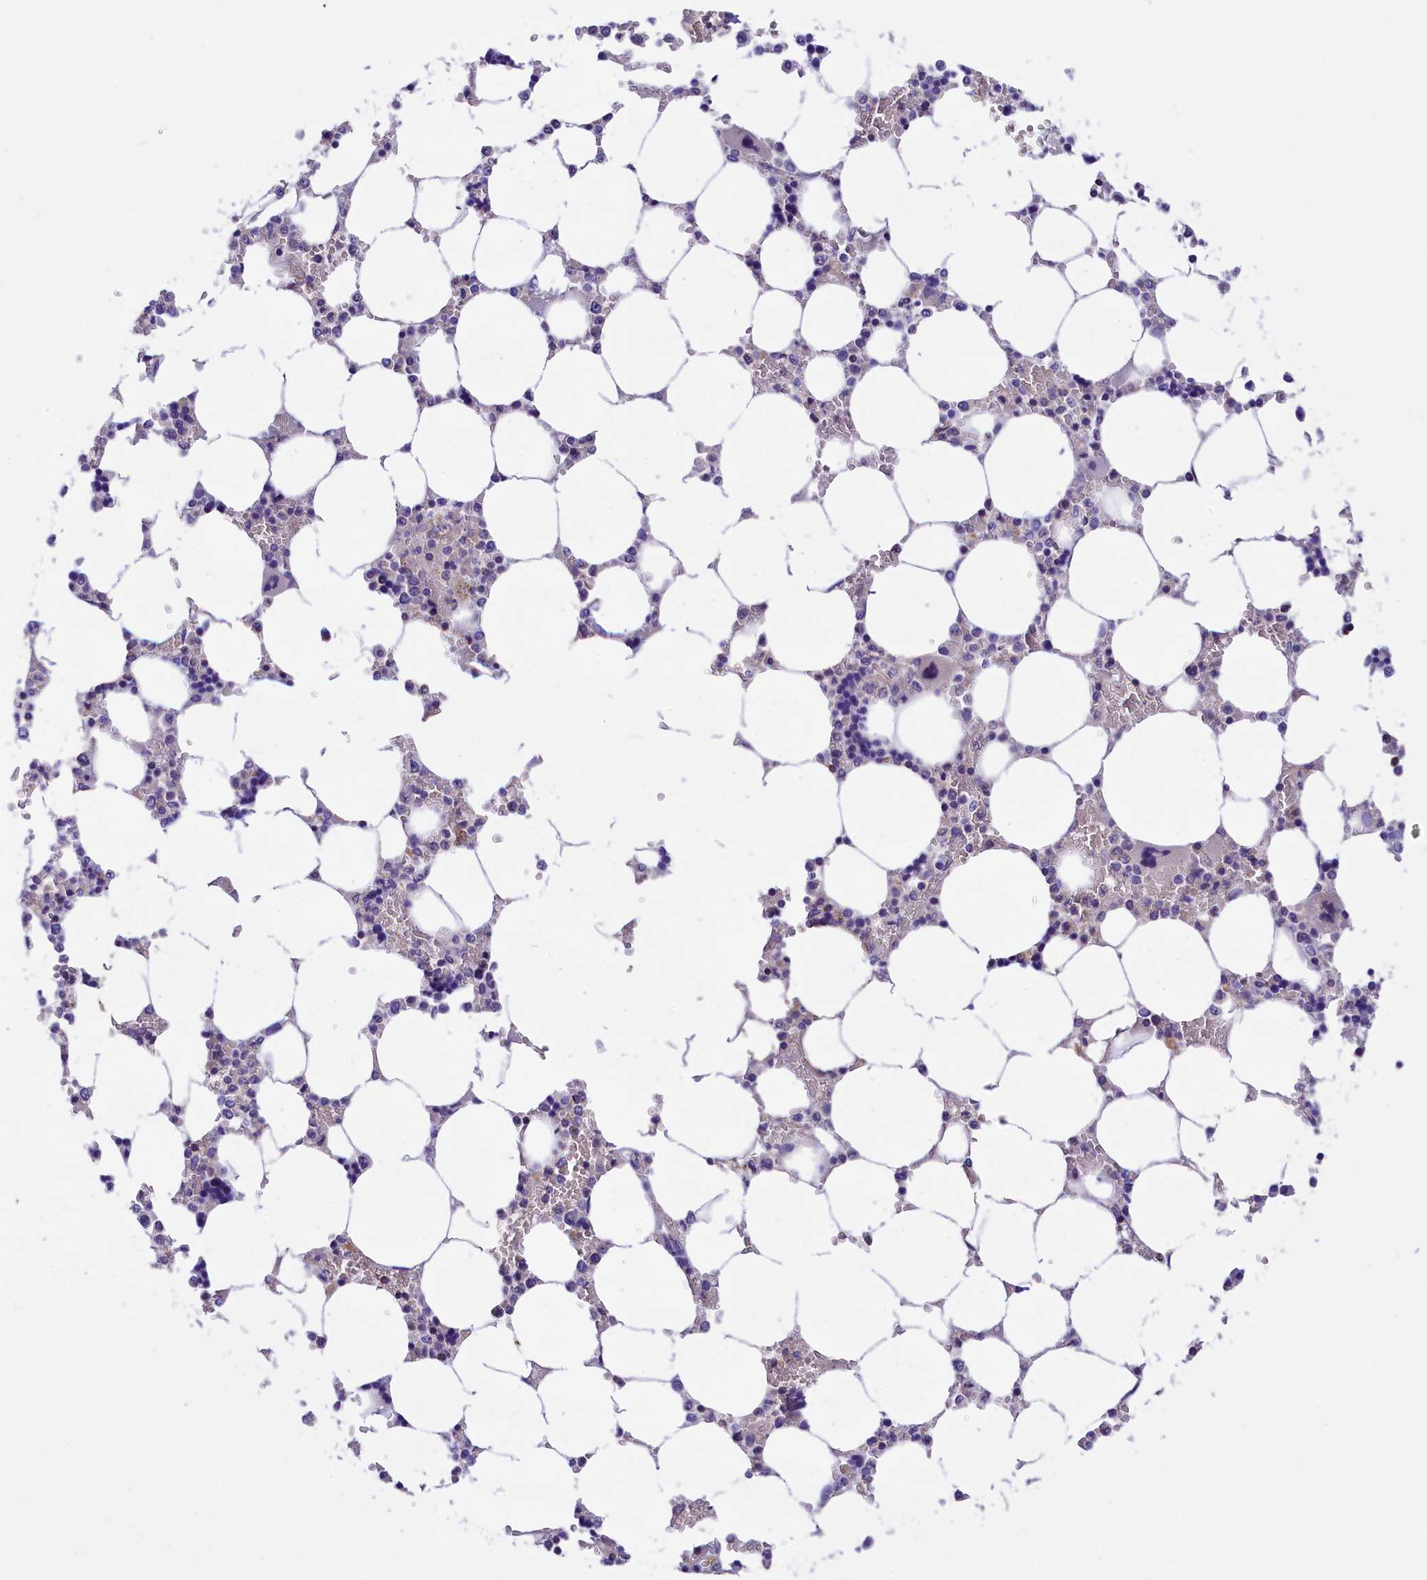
{"staining": {"intensity": "negative", "quantity": "none", "location": "none"}, "tissue": "bone marrow", "cell_type": "Hematopoietic cells", "image_type": "normal", "snomed": [{"axis": "morphology", "description": "Normal tissue, NOS"}, {"axis": "topography", "description": "Bone marrow"}], "caption": "A histopathology image of human bone marrow is negative for staining in hematopoietic cells.", "gene": "ABAT", "patient": {"sex": "male", "age": 64}}